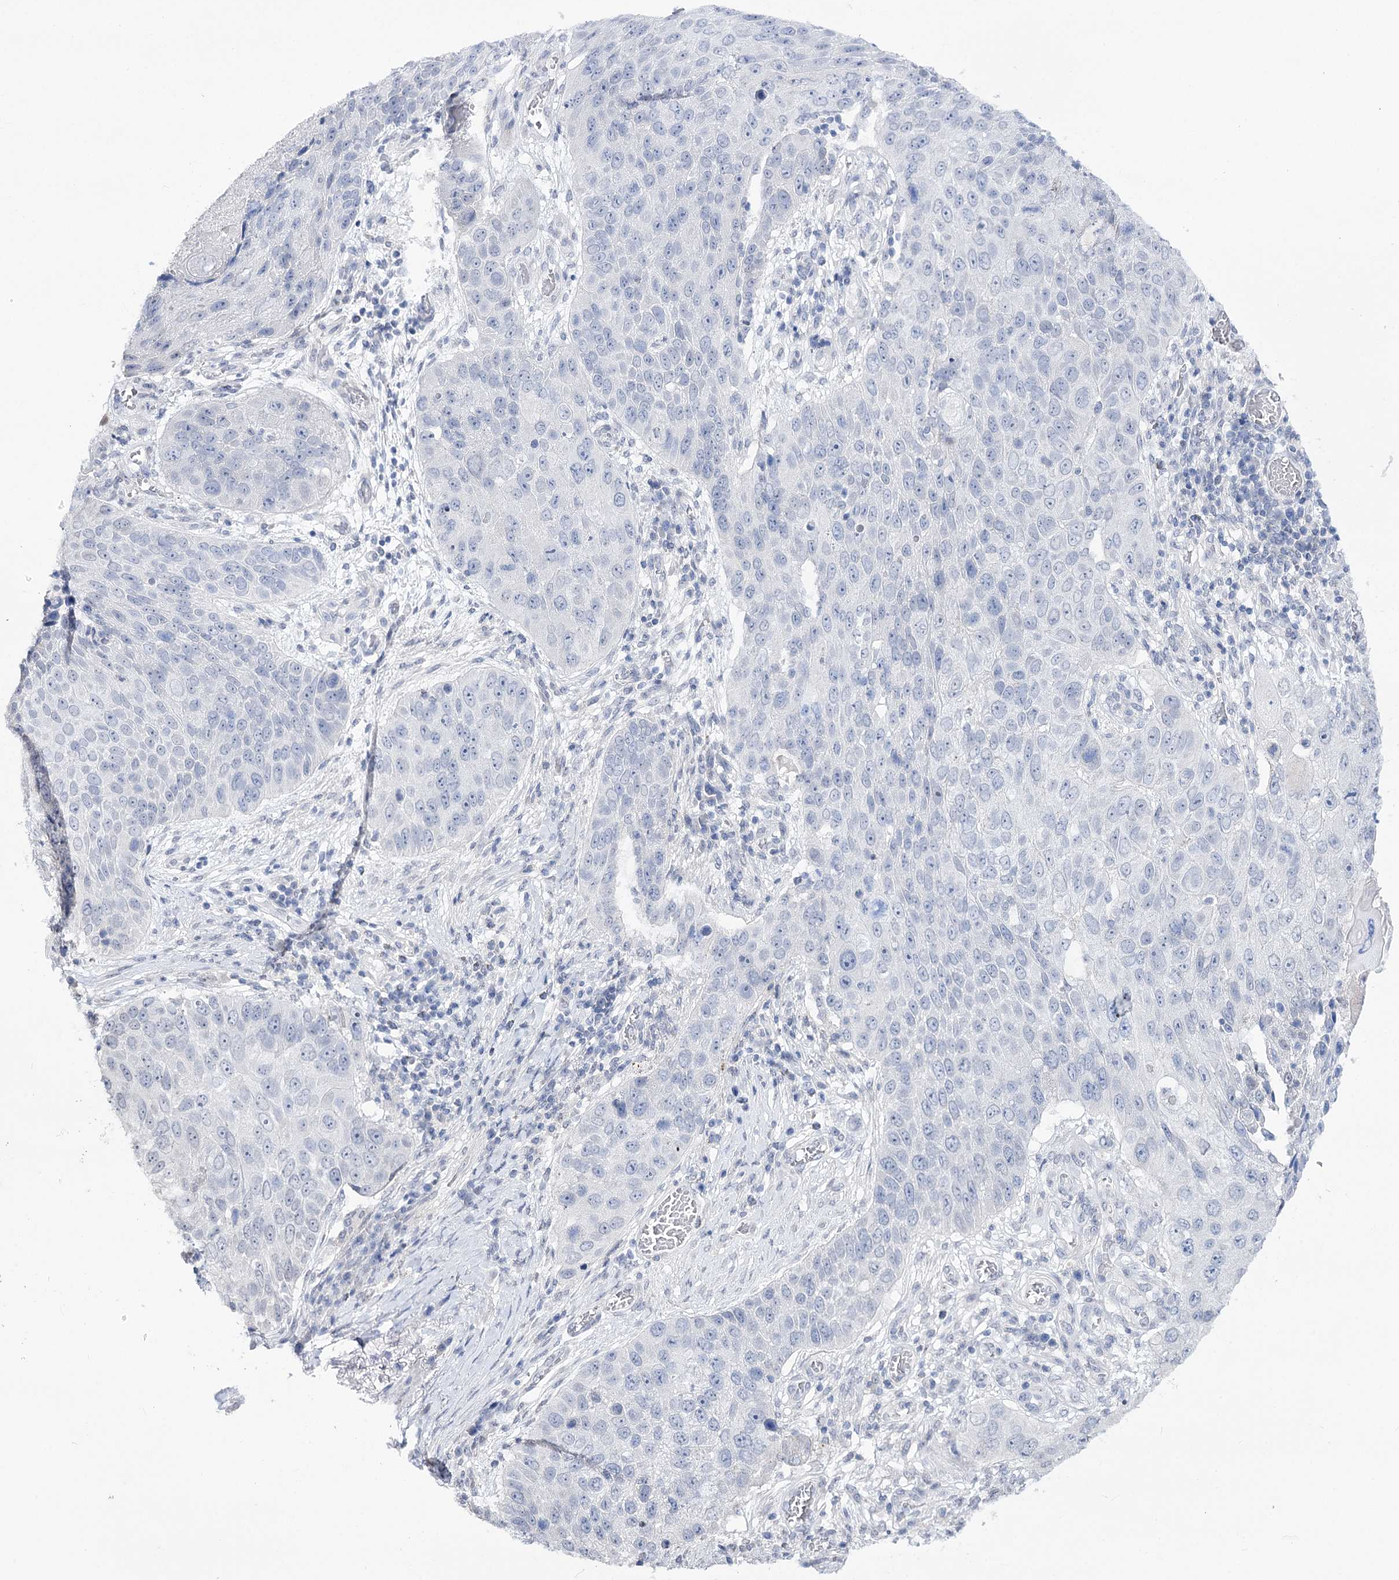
{"staining": {"intensity": "negative", "quantity": "none", "location": "none"}, "tissue": "lung cancer", "cell_type": "Tumor cells", "image_type": "cancer", "snomed": [{"axis": "morphology", "description": "Squamous cell carcinoma, NOS"}, {"axis": "topography", "description": "Lung"}], "caption": "Immunohistochemistry of lung cancer reveals no positivity in tumor cells.", "gene": "ATP10B", "patient": {"sex": "male", "age": 61}}